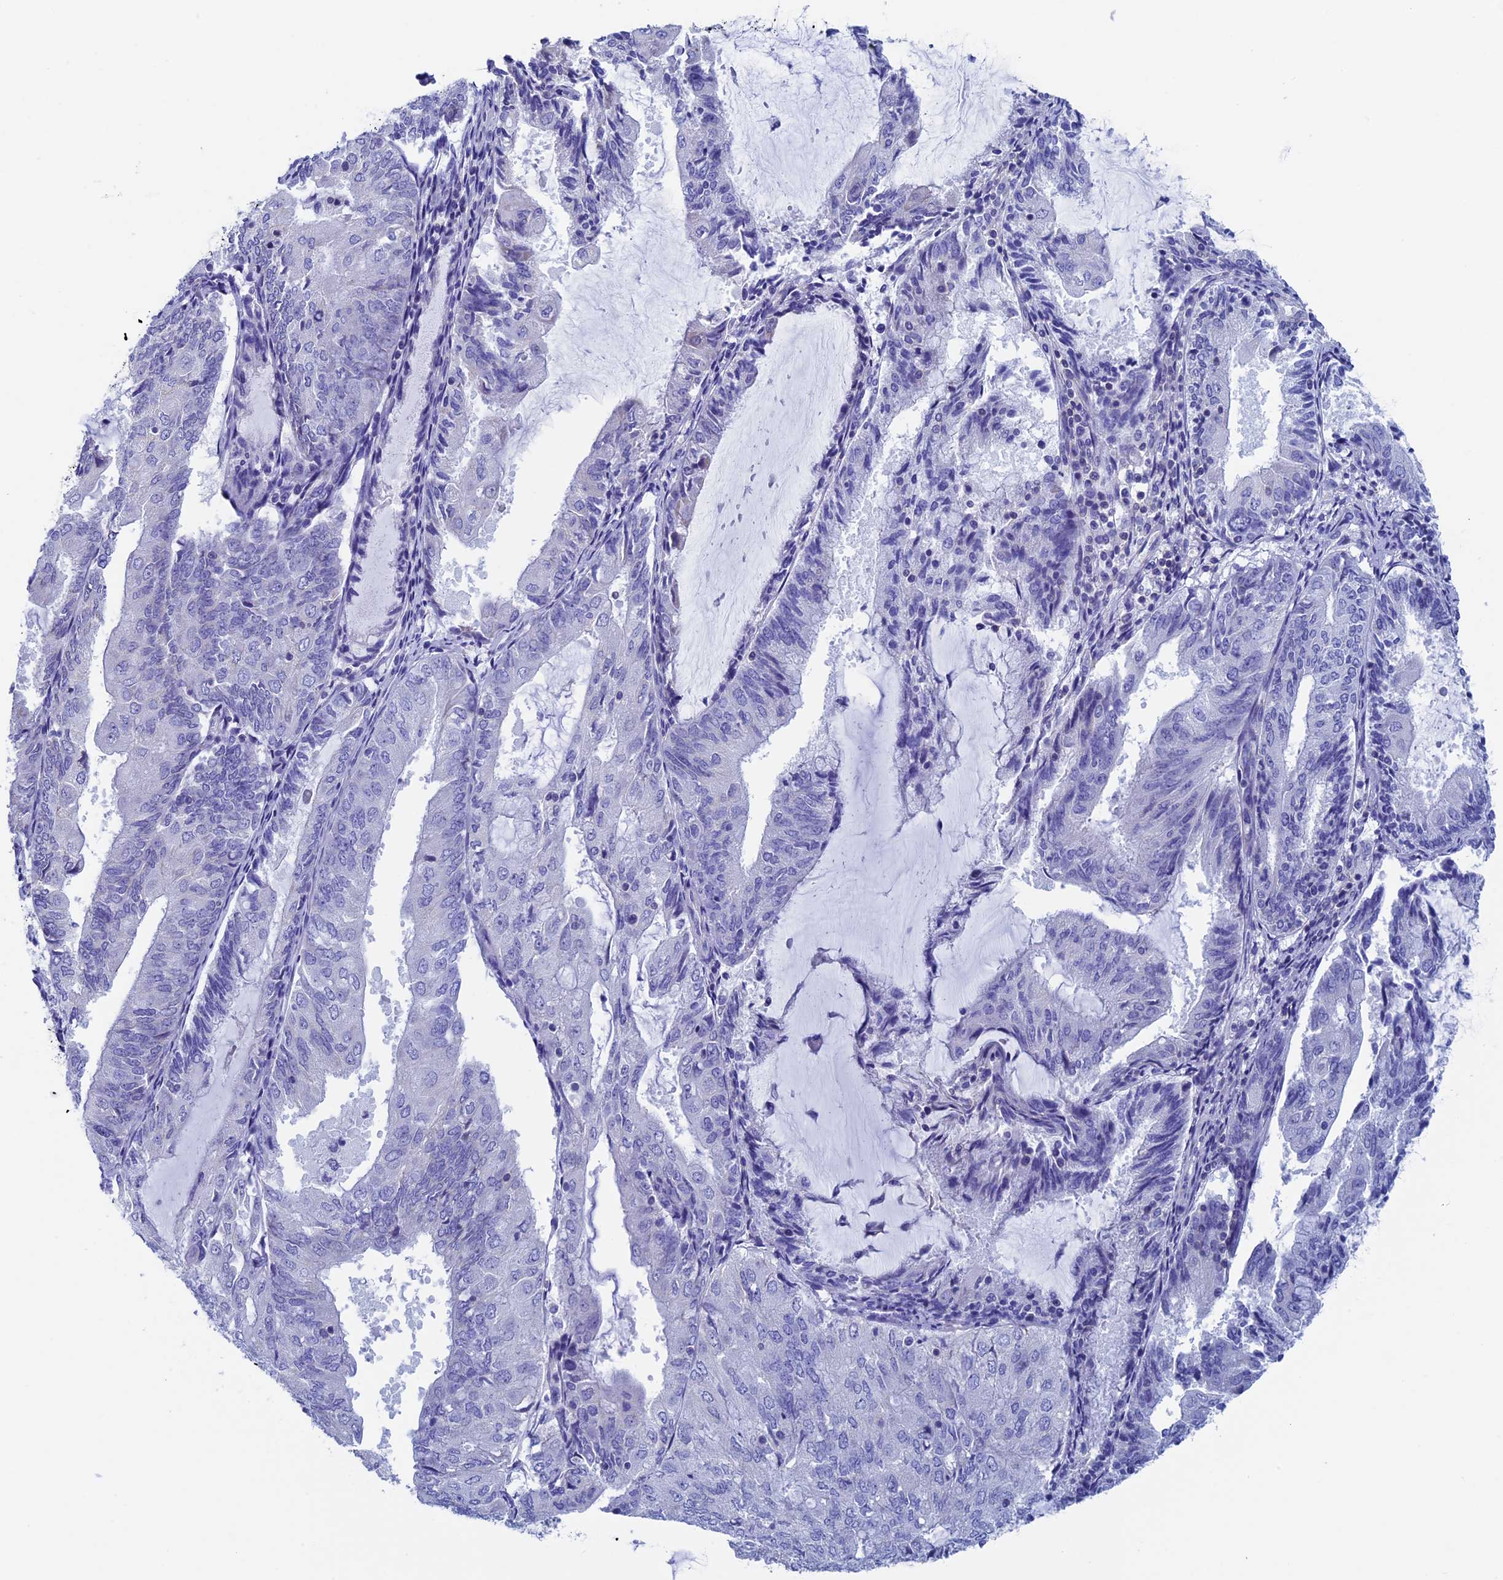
{"staining": {"intensity": "negative", "quantity": "none", "location": "none"}, "tissue": "endometrial cancer", "cell_type": "Tumor cells", "image_type": "cancer", "snomed": [{"axis": "morphology", "description": "Adenocarcinoma, NOS"}, {"axis": "topography", "description": "Endometrium"}], "caption": "Endometrial cancer (adenocarcinoma) was stained to show a protein in brown. There is no significant positivity in tumor cells. (DAB (3,3'-diaminobenzidine) IHC with hematoxylin counter stain).", "gene": "SEPTIN1", "patient": {"sex": "female", "age": 81}}